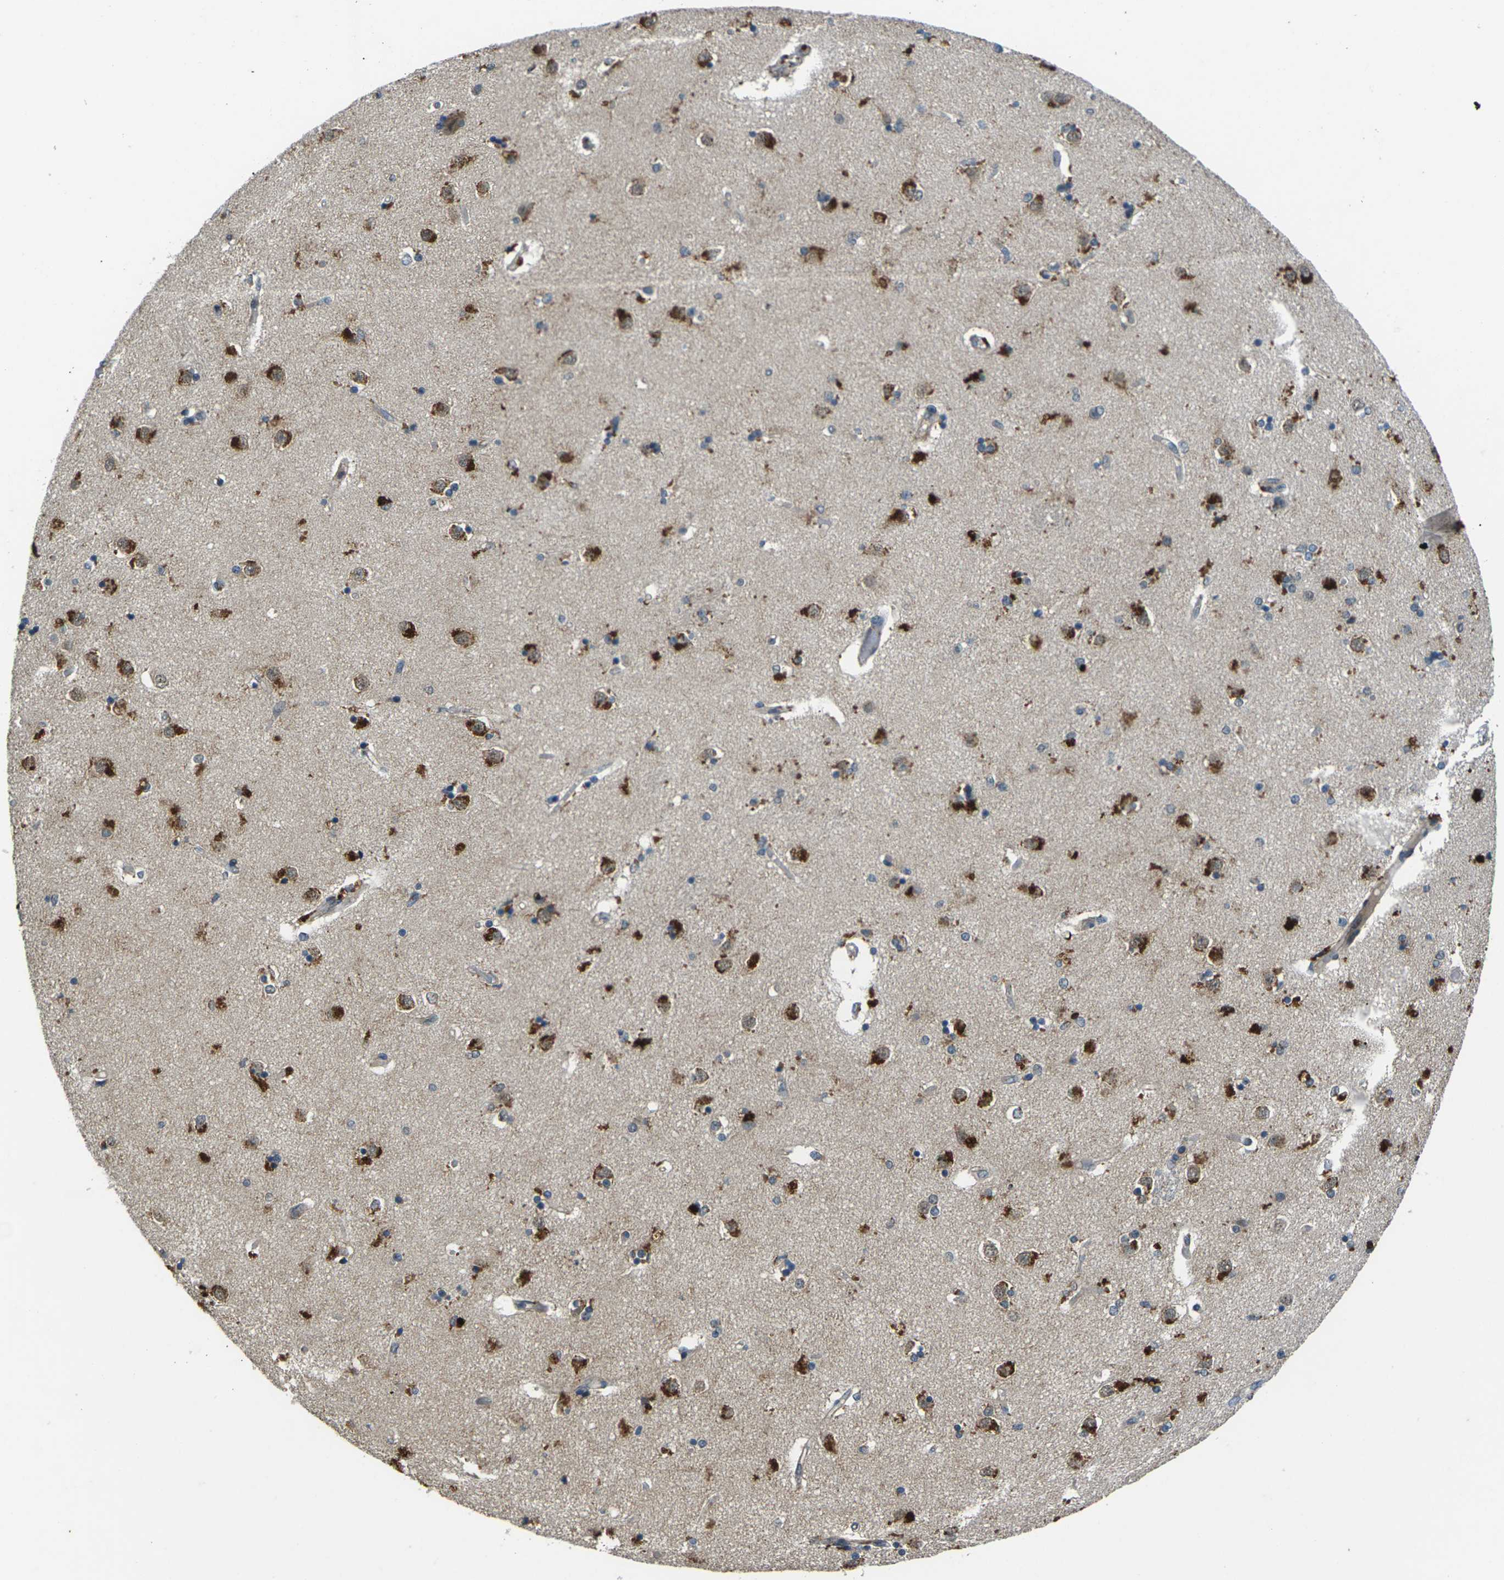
{"staining": {"intensity": "strong", "quantity": "<25%", "location": "cytoplasmic/membranous"}, "tissue": "caudate", "cell_type": "Glial cells", "image_type": "normal", "snomed": [{"axis": "morphology", "description": "Normal tissue, NOS"}, {"axis": "topography", "description": "Lateral ventricle wall"}], "caption": "Immunohistochemical staining of unremarkable caudate shows <25% levels of strong cytoplasmic/membranous protein positivity in approximately <25% of glial cells. The staining is performed using DAB (3,3'-diaminobenzidine) brown chromogen to label protein expression. The nuclei are counter-stained blue using hematoxylin.", "gene": "SLC31A2", "patient": {"sex": "female", "age": 54}}